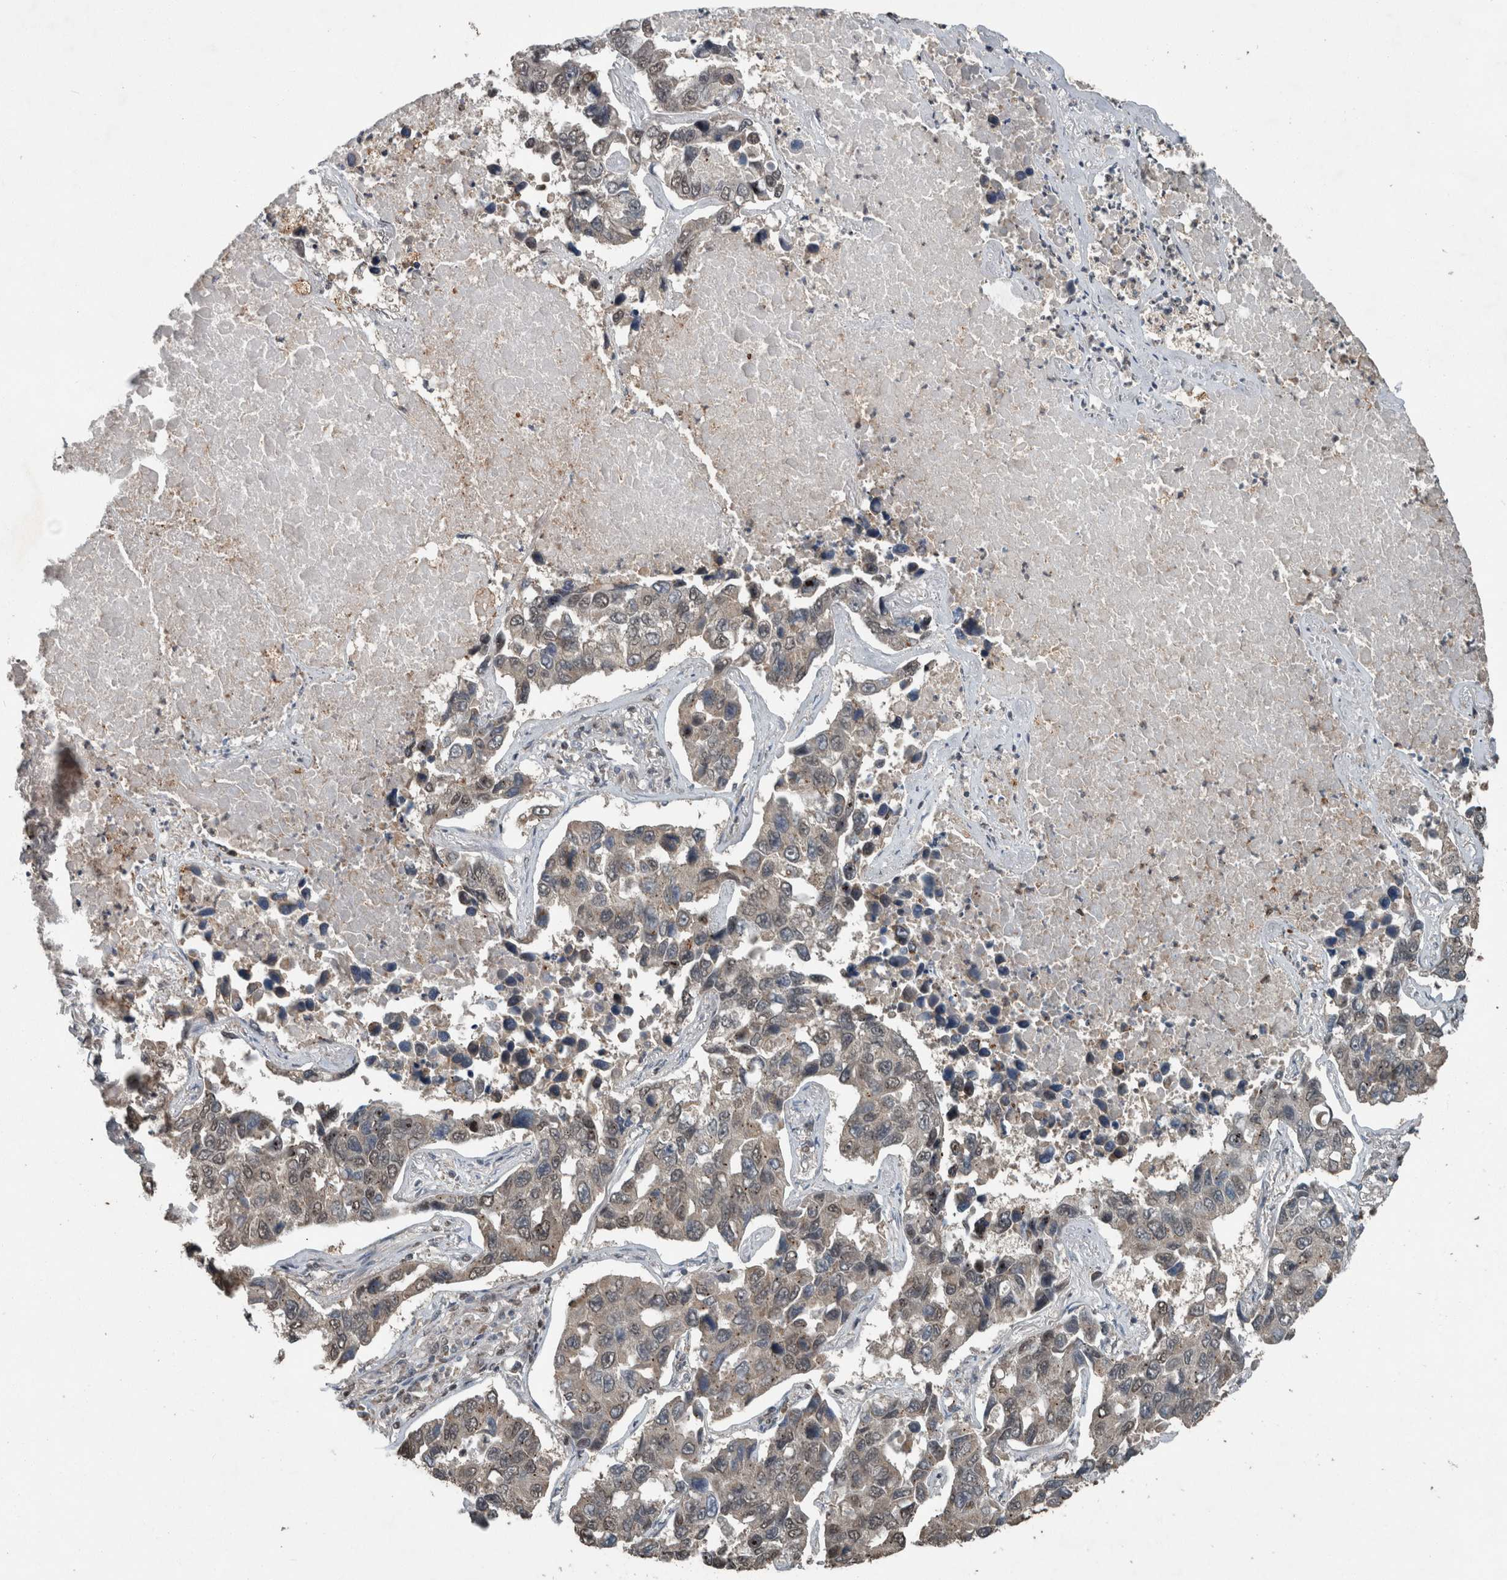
{"staining": {"intensity": "negative", "quantity": "none", "location": "none"}, "tissue": "lung cancer", "cell_type": "Tumor cells", "image_type": "cancer", "snomed": [{"axis": "morphology", "description": "Adenocarcinoma, NOS"}, {"axis": "topography", "description": "Lung"}], "caption": "High power microscopy photomicrograph of an immunohistochemistry image of lung cancer (adenocarcinoma), revealing no significant staining in tumor cells.", "gene": "MYO1E", "patient": {"sex": "male", "age": 64}}